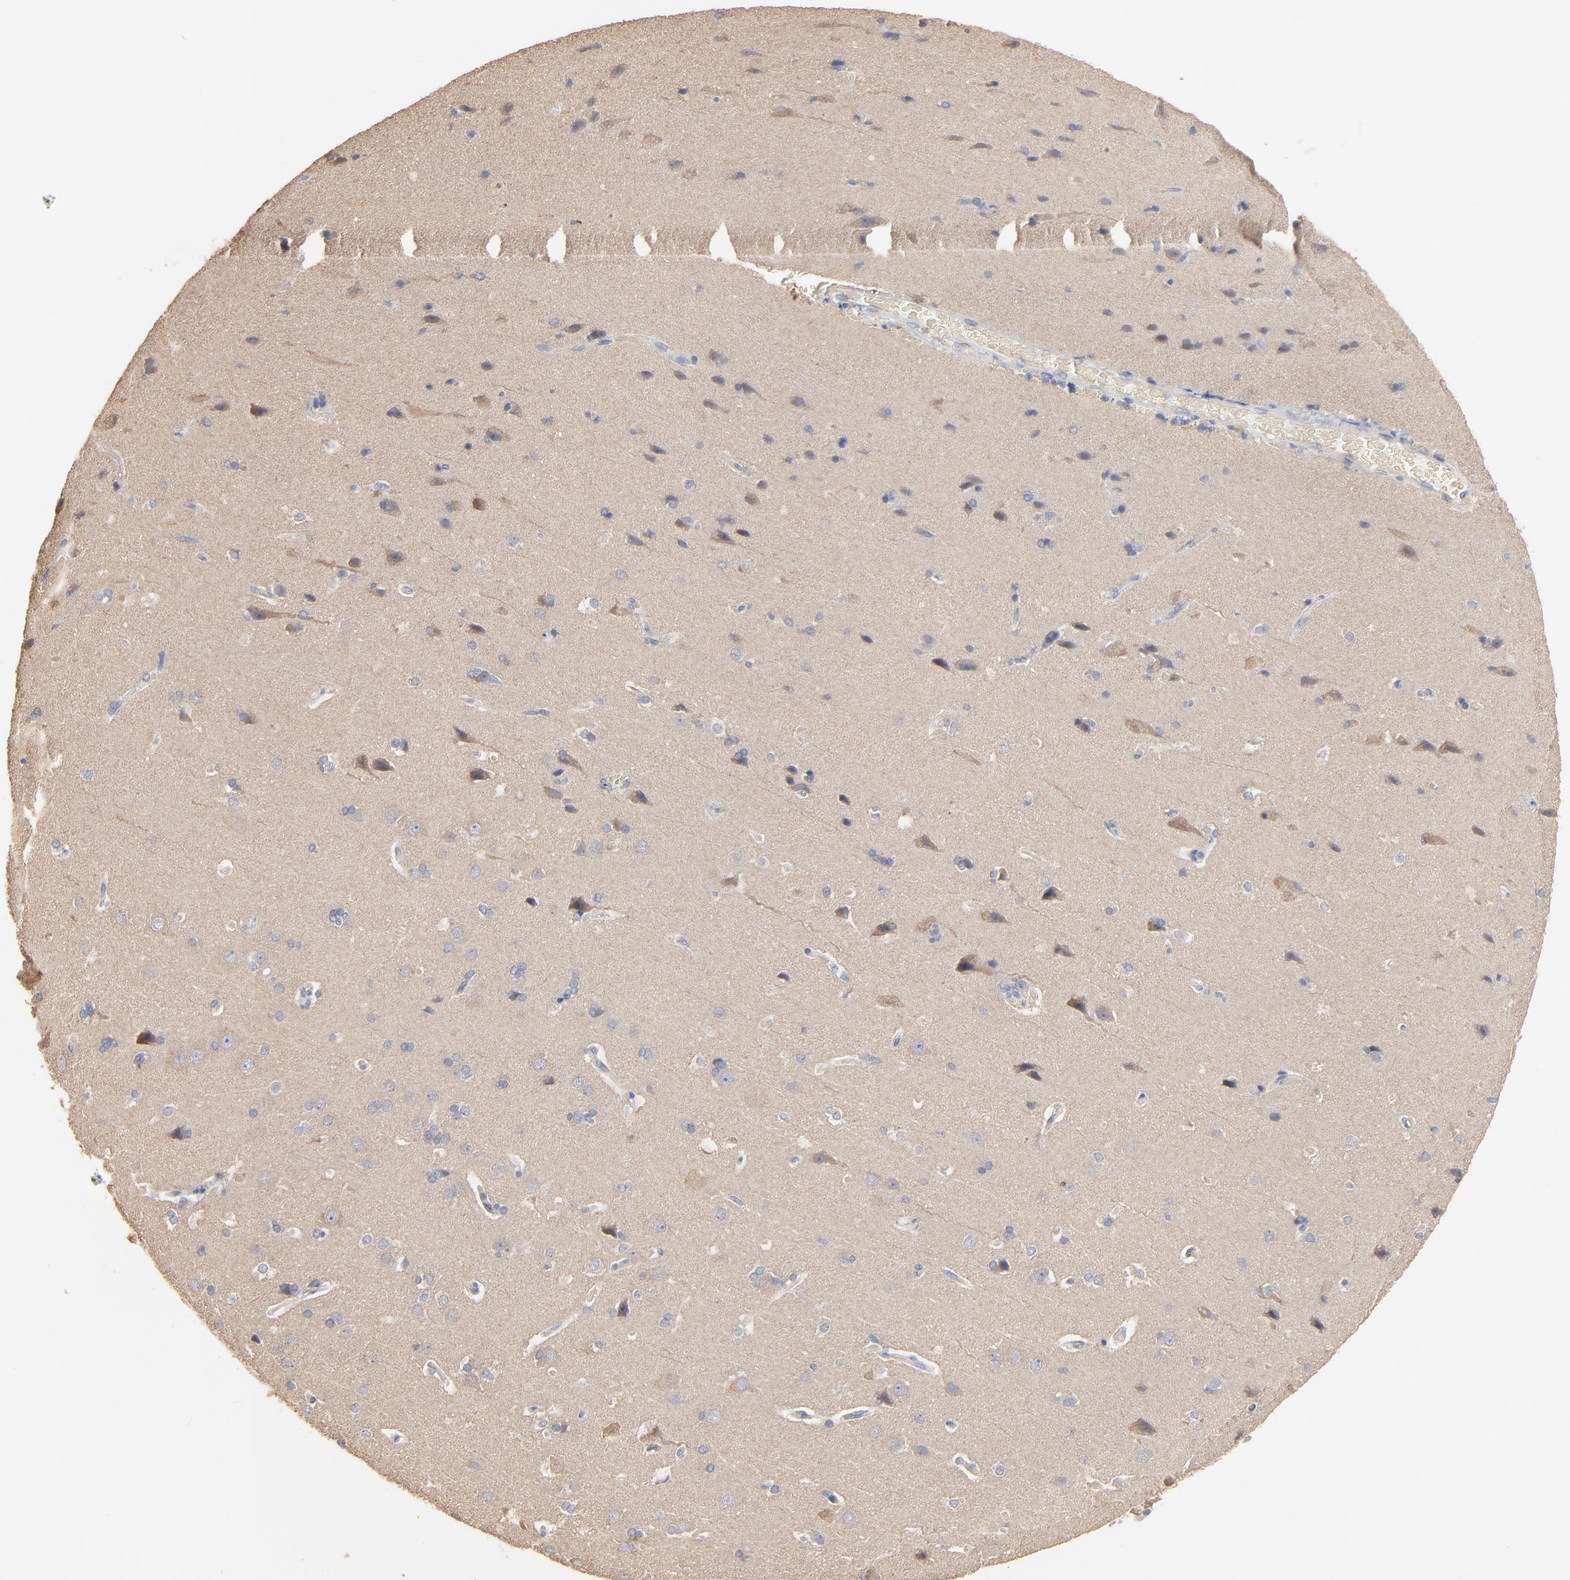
{"staining": {"intensity": "negative", "quantity": "none", "location": "none"}, "tissue": "cerebral cortex", "cell_type": "Endothelial cells", "image_type": "normal", "snomed": [{"axis": "morphology", "description": "Normal tissue, NOS"}, {"axis": "topography", "description": "Cerebral cortex"}], "caption": "Cerebral cortex stained for a protein using immunohistochemistry reveals no expression endothelial cells.", "gene": "FANCB", "patient": {"sex": "male", "age": 62}}